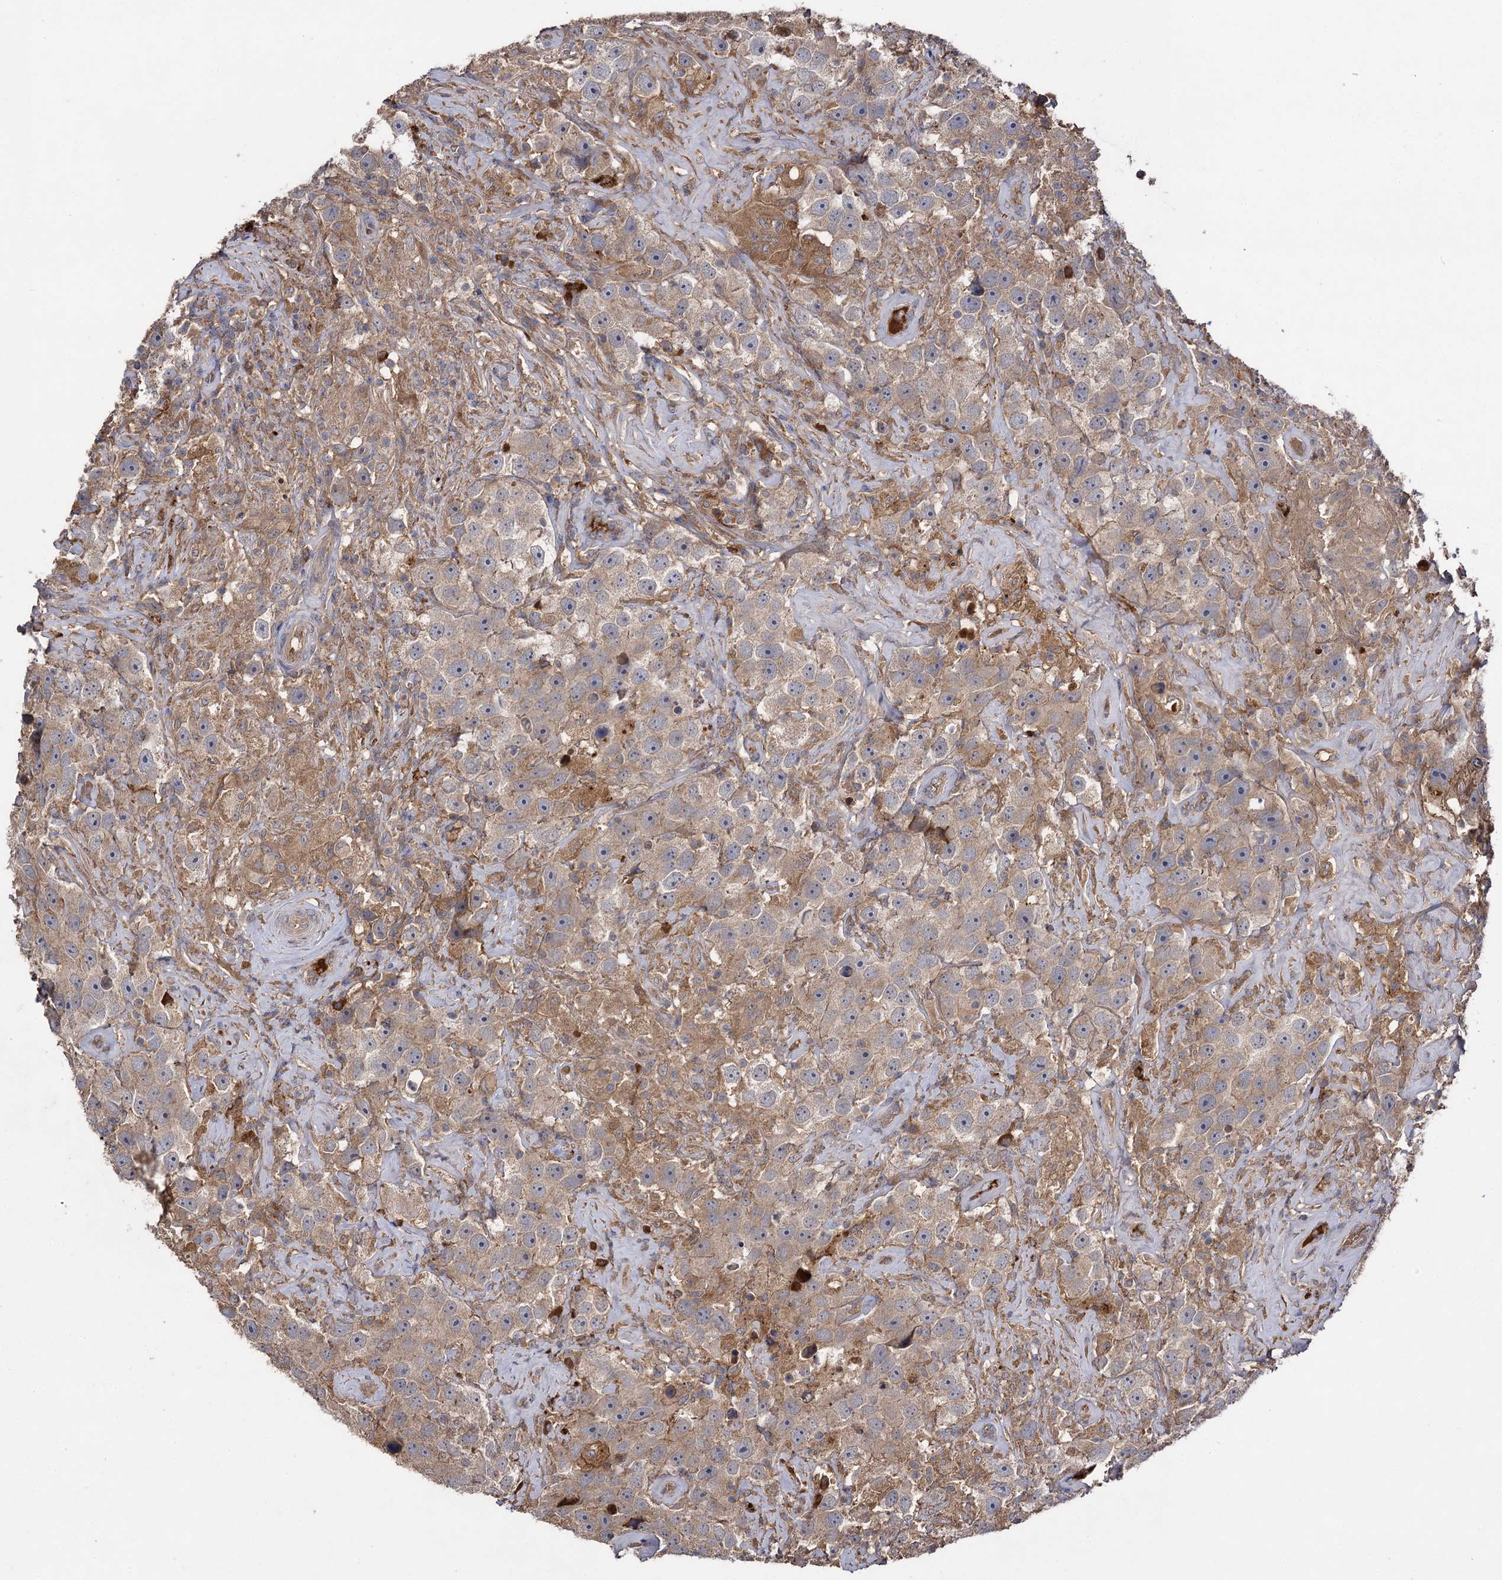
{"staining": {"intensity": "weak", "quantity": ">75%", "location": "cytoplasmic/membranous"}, "tissue": "testis cancer", "cell_type": "Tumor cells", "image_type": "cancer", "snomed": [{"axis": "morphology", "description": "Seminoma, NOS"}, {"axis": "topography", "description": "Testis"}], "caption": "Immunohistochemistry photomicrograph of testis seminoma stained for a protein (brown), which shows low levels of weak cytoplasmic/membranous positivity in approximately >75% of tumor cells.", "gene": "USP50", "patient": {"sex": "male", "age": 49}}